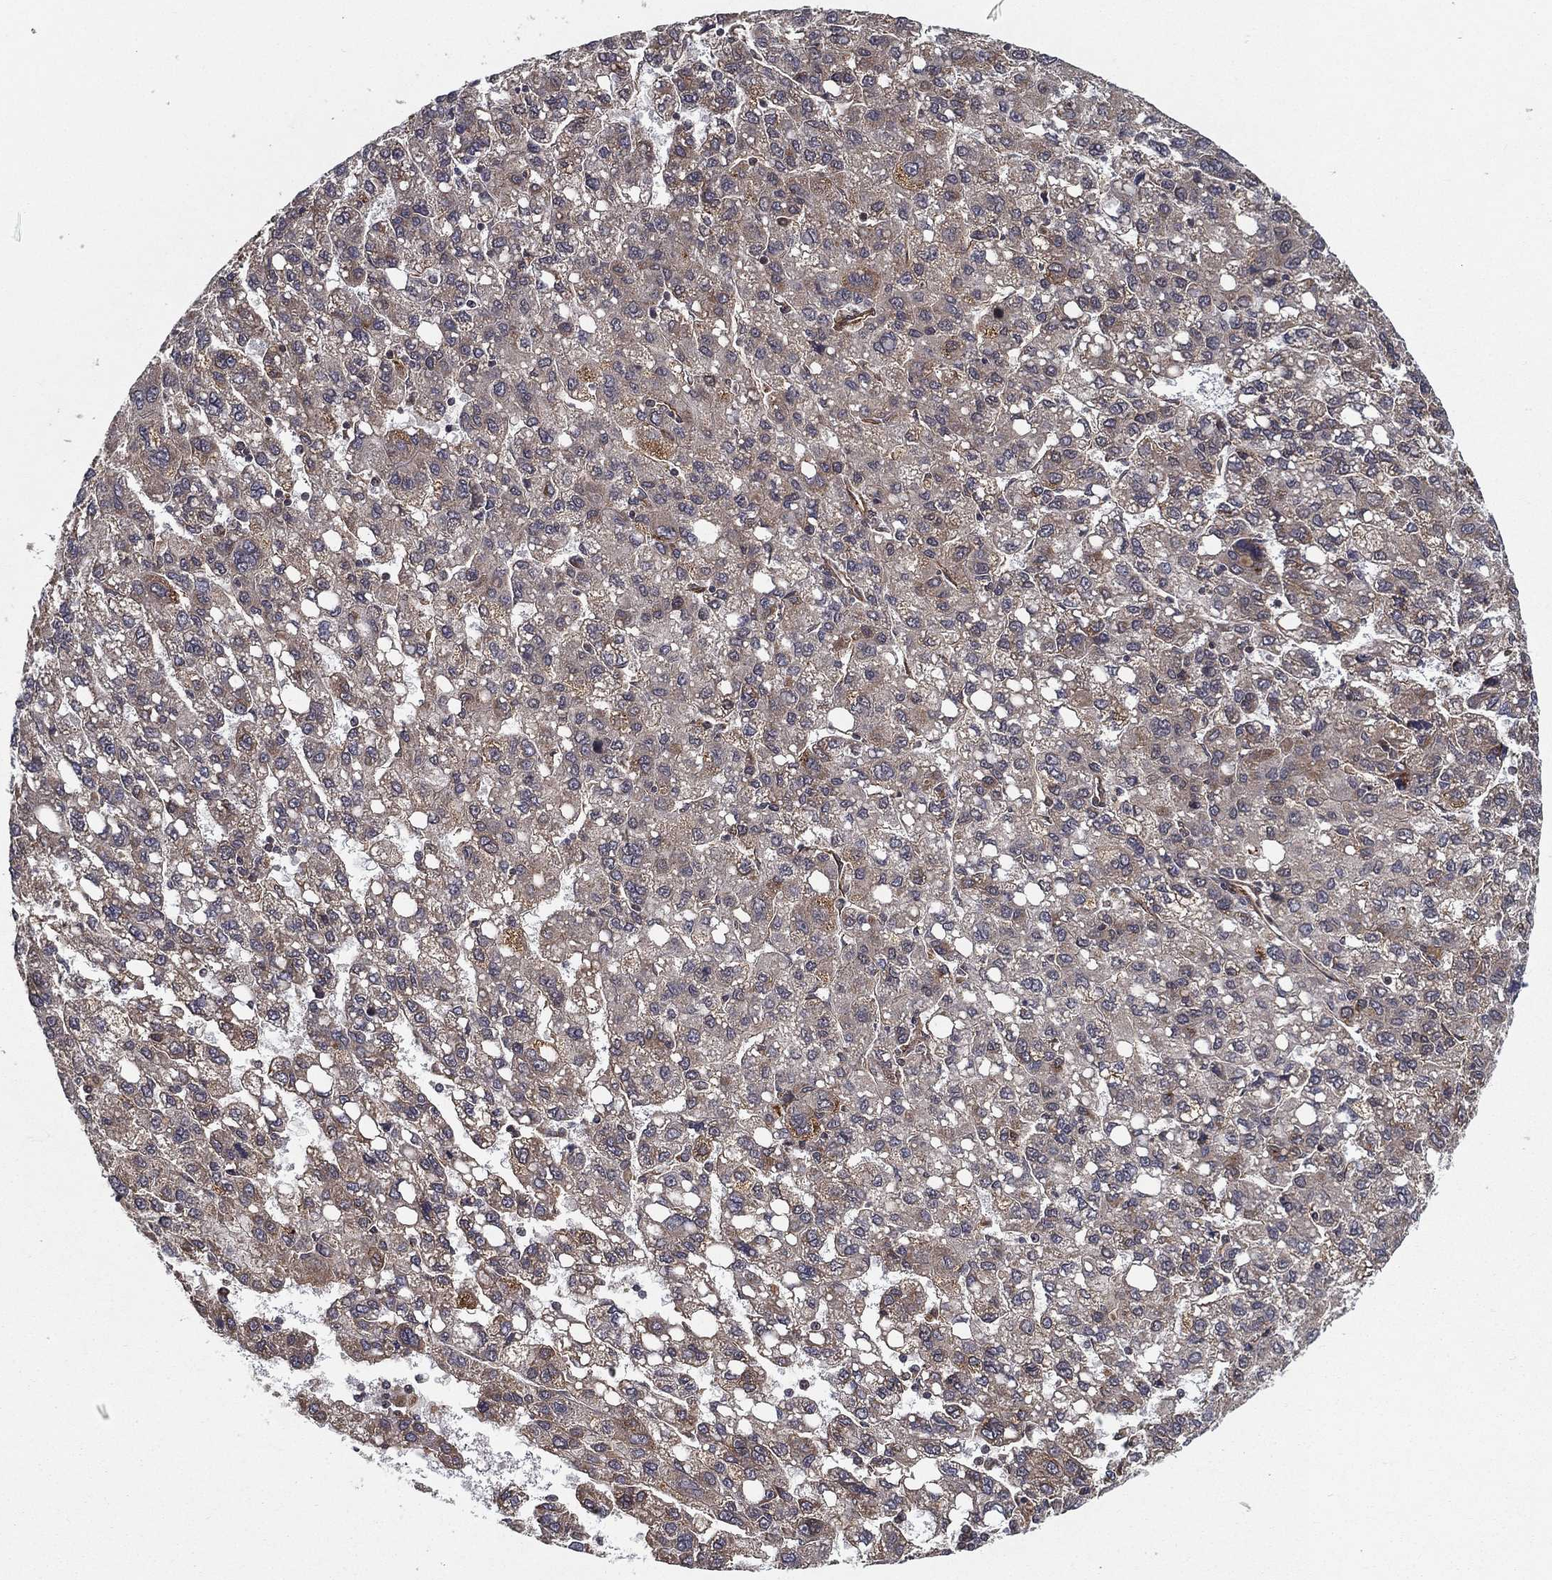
{"staining": {"intensity": "moderate", "quantity": "<25%", "location": "cytoplasmic/membranous"}, "tissue": "liver cancer", "cell_type": "Tumor cells", "image_type": "cancer", "snomed": [{"axis": "morphology", "description": "Carcinoma, Hepatocellular, NOS"}, {"axis": "topography", "description": "Liver"}], "caption": "Protein analysis of liver cancer tissue displays moderate cytoplasmic/membranous staining in approximately <25% of tumor cells. The staining was performed using DAB, with brown indicating positive protein expression. Nuclei are stained blue with hematoxylin.", "gene": "UACA", "patient": {"sex": "female", "age": 82}}